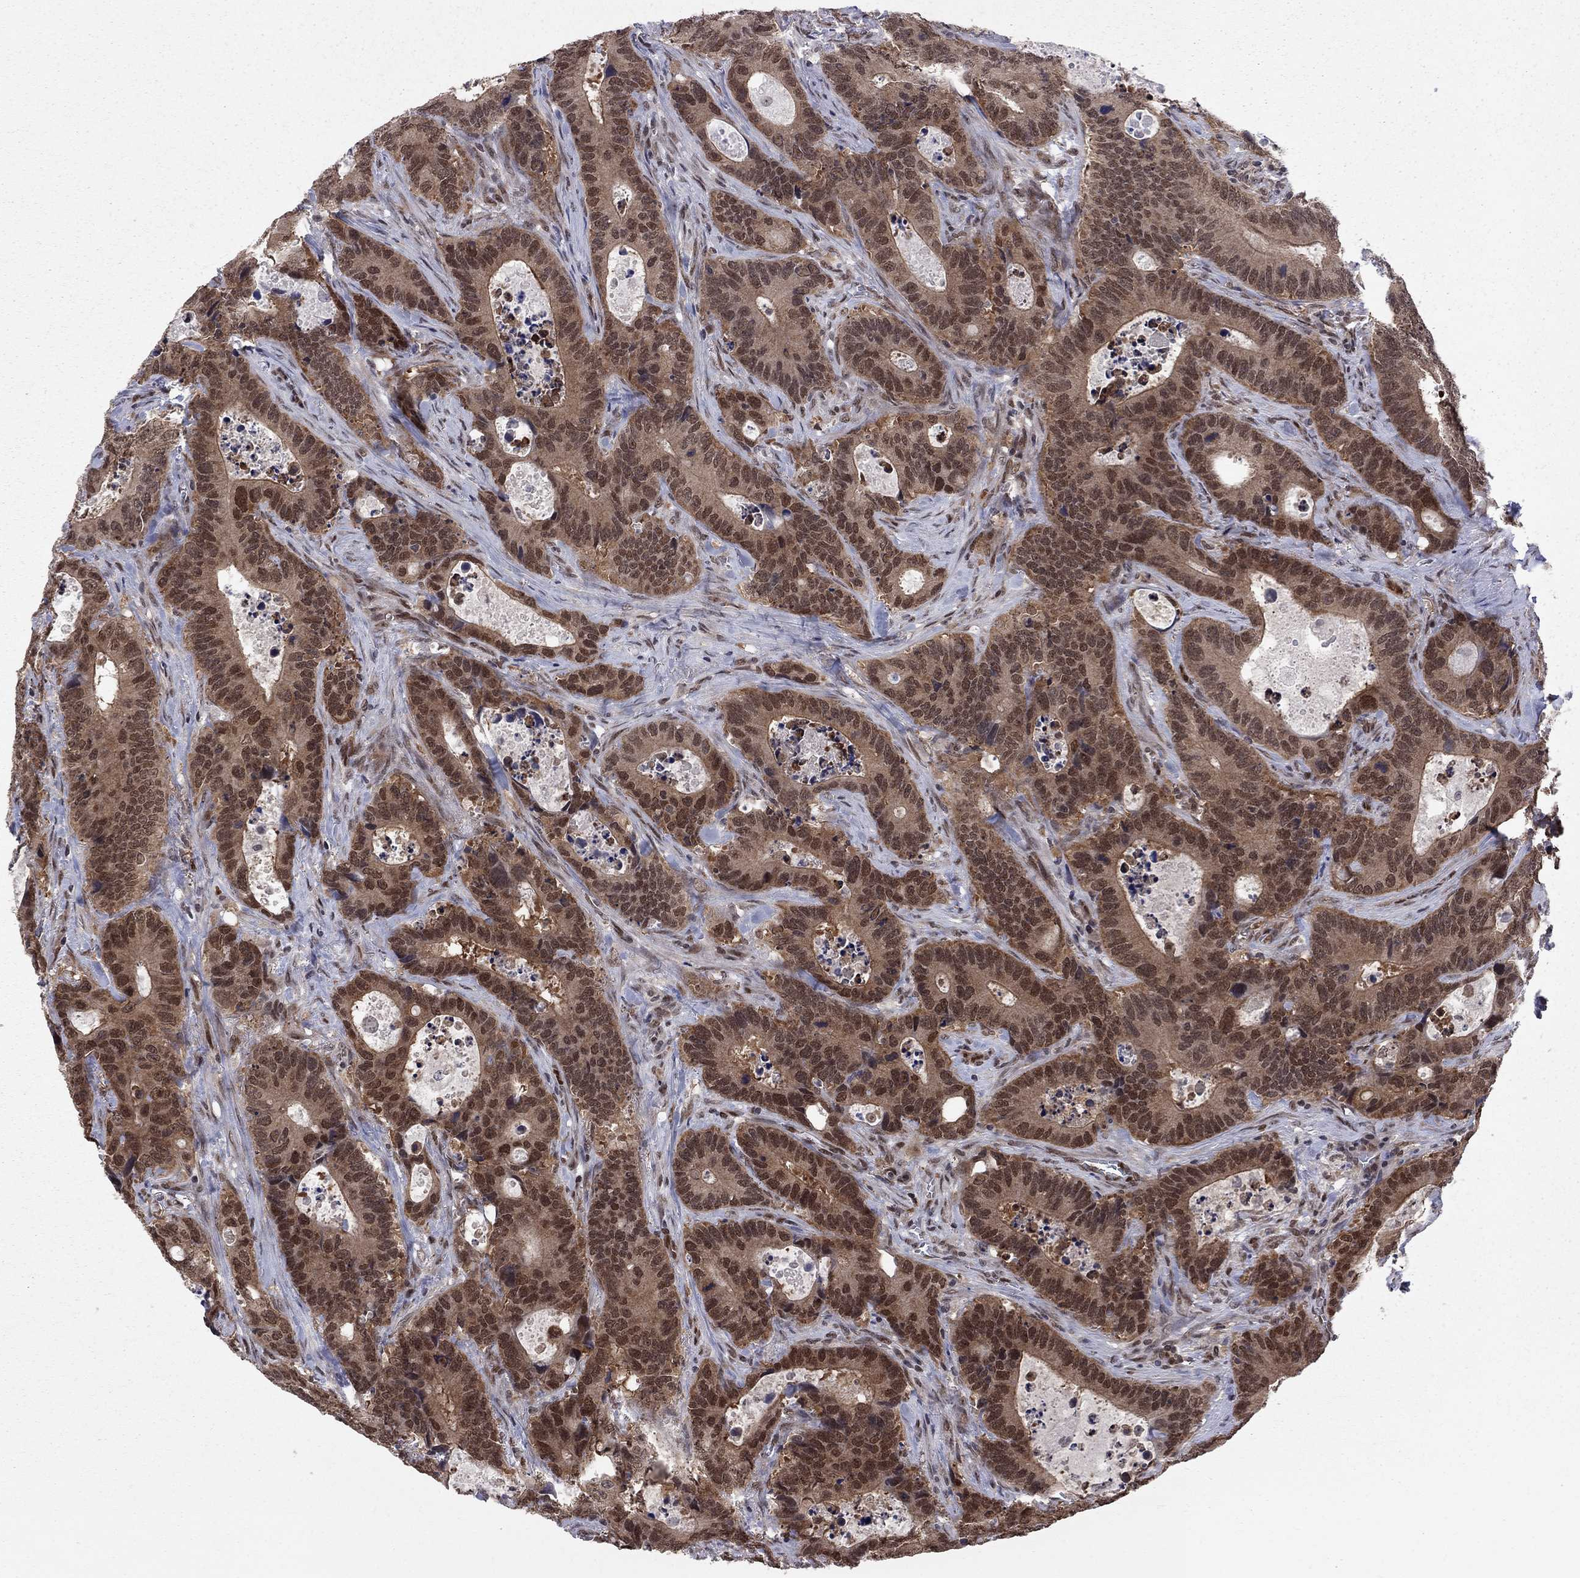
{"staining": {"intensity": "moderate", "quantity": "25%-75%", "location": "nuclear"}, "tissue": "colorectal cancer", "cell_type": "Tumor cells", "image_type": "cancer", "snomed": [{"axis": "morphology", "description": "Adenocarcinoma, NOS"}, {"axis": "topography", "description": "Colon"}], "caption": "Brown immunohistochemical staining in colorectal adenocarcinoma displays moderate nuclear staining in approximately 25%-75% of tumor cells.", "gene": "SAP30L", "patient": {"sex": "female", "age": 82}}